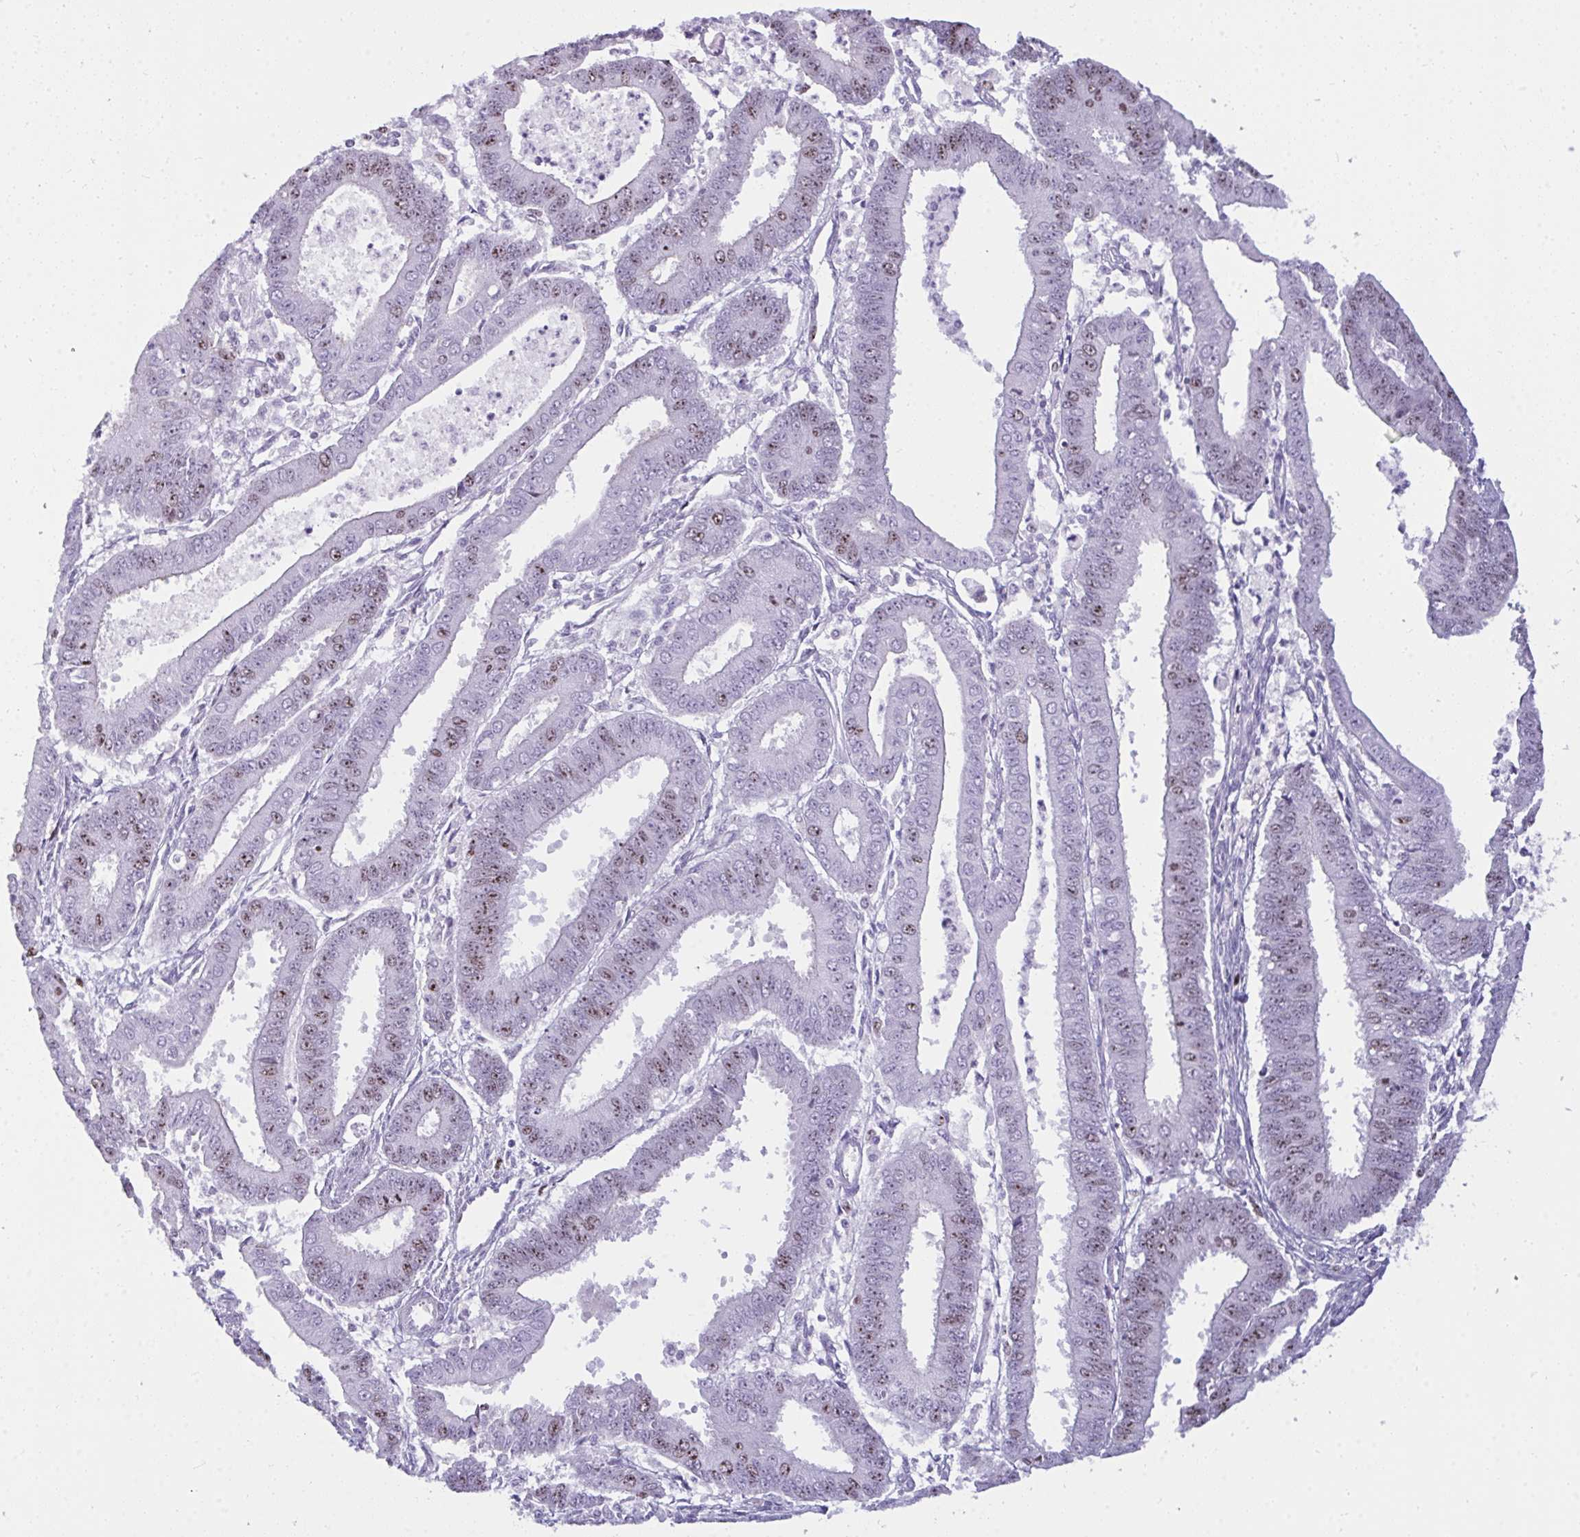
{"staining": {"intensity": "moderate", "quantity": "25%-75%", "location": "nuclear"}, "tissue": "endometrial cancer", "cell_type": "Tumor cells", "image_type": "cancer", "snomed": [{"axis": "morphology", "description": "Adenocarcinoma, NOS"}, {"axis": "topography", "description": "Endometrium"}], "caption": "DAB immunohistochemical staining of human endometrial adenocarcinoma displays moderate nuclear protein positivity in approximately 25%-75% of tumor cells. Using DAB (3,3'-diaminobenzidine) (brown) and hematoxylin (blue) stains, captured at high magnification using brightfield microscopy.", "gene": "SUZ12", "patient": {"sex": "female", "age": 73}}